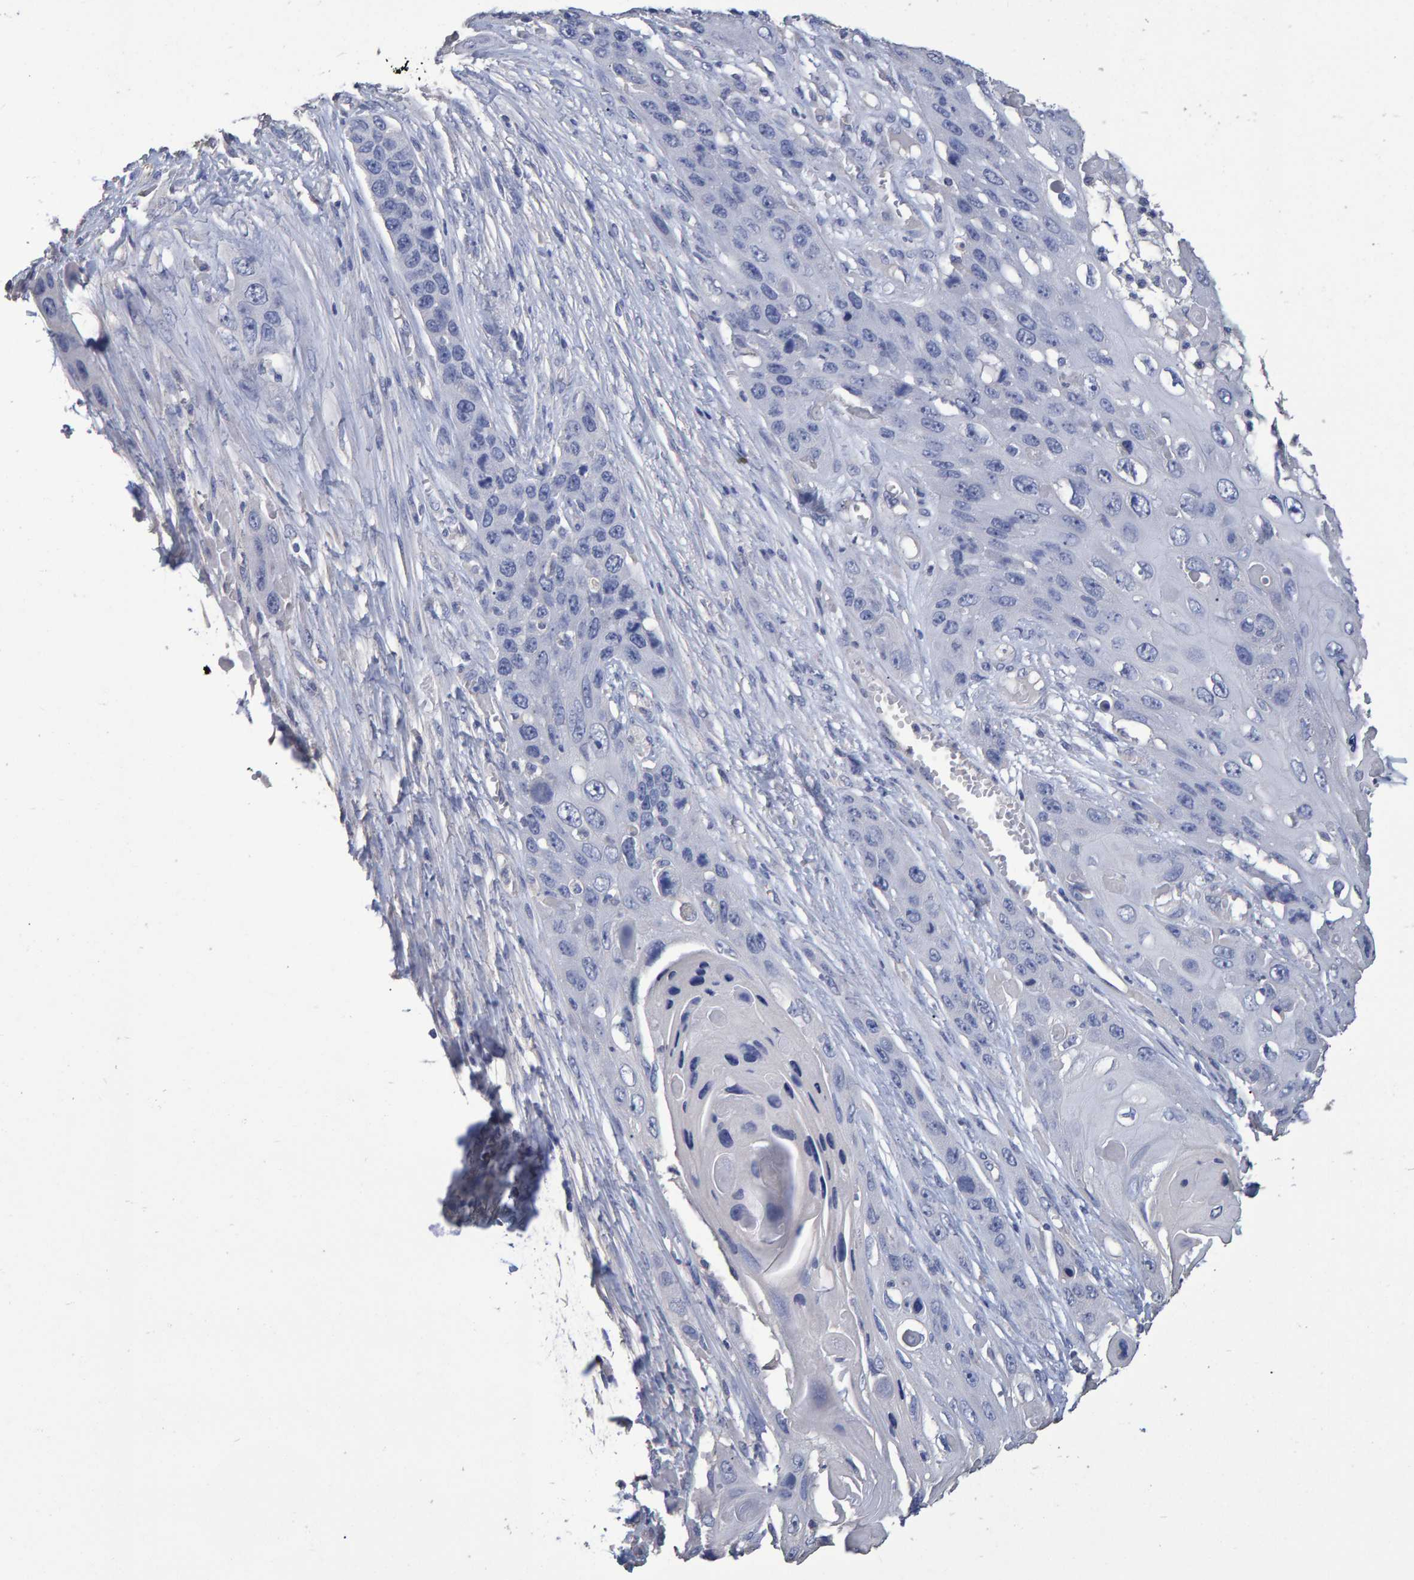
{"staining": {"intensity": "negative", "quantity": "none", "location": "none"}, "tissue": "skin cancer", "cell_type": "Tumor cells", "image_type": "cancer", "snomed": [{"axis": "morphology", "description": "Squamous cell carcinoma, NOS"}, {"axis": "topography", "description": "Skin"}], "caption": "Micrograph shows no significant protein expression in tumor cells of skin cancer. (DAB (3,3'-diaminobenzidine) immunohistochemistry visualized using brightfield microscopy, high magnification).", "gene": "HEMGN", "patient": {"sex": "male", "age": 55}}